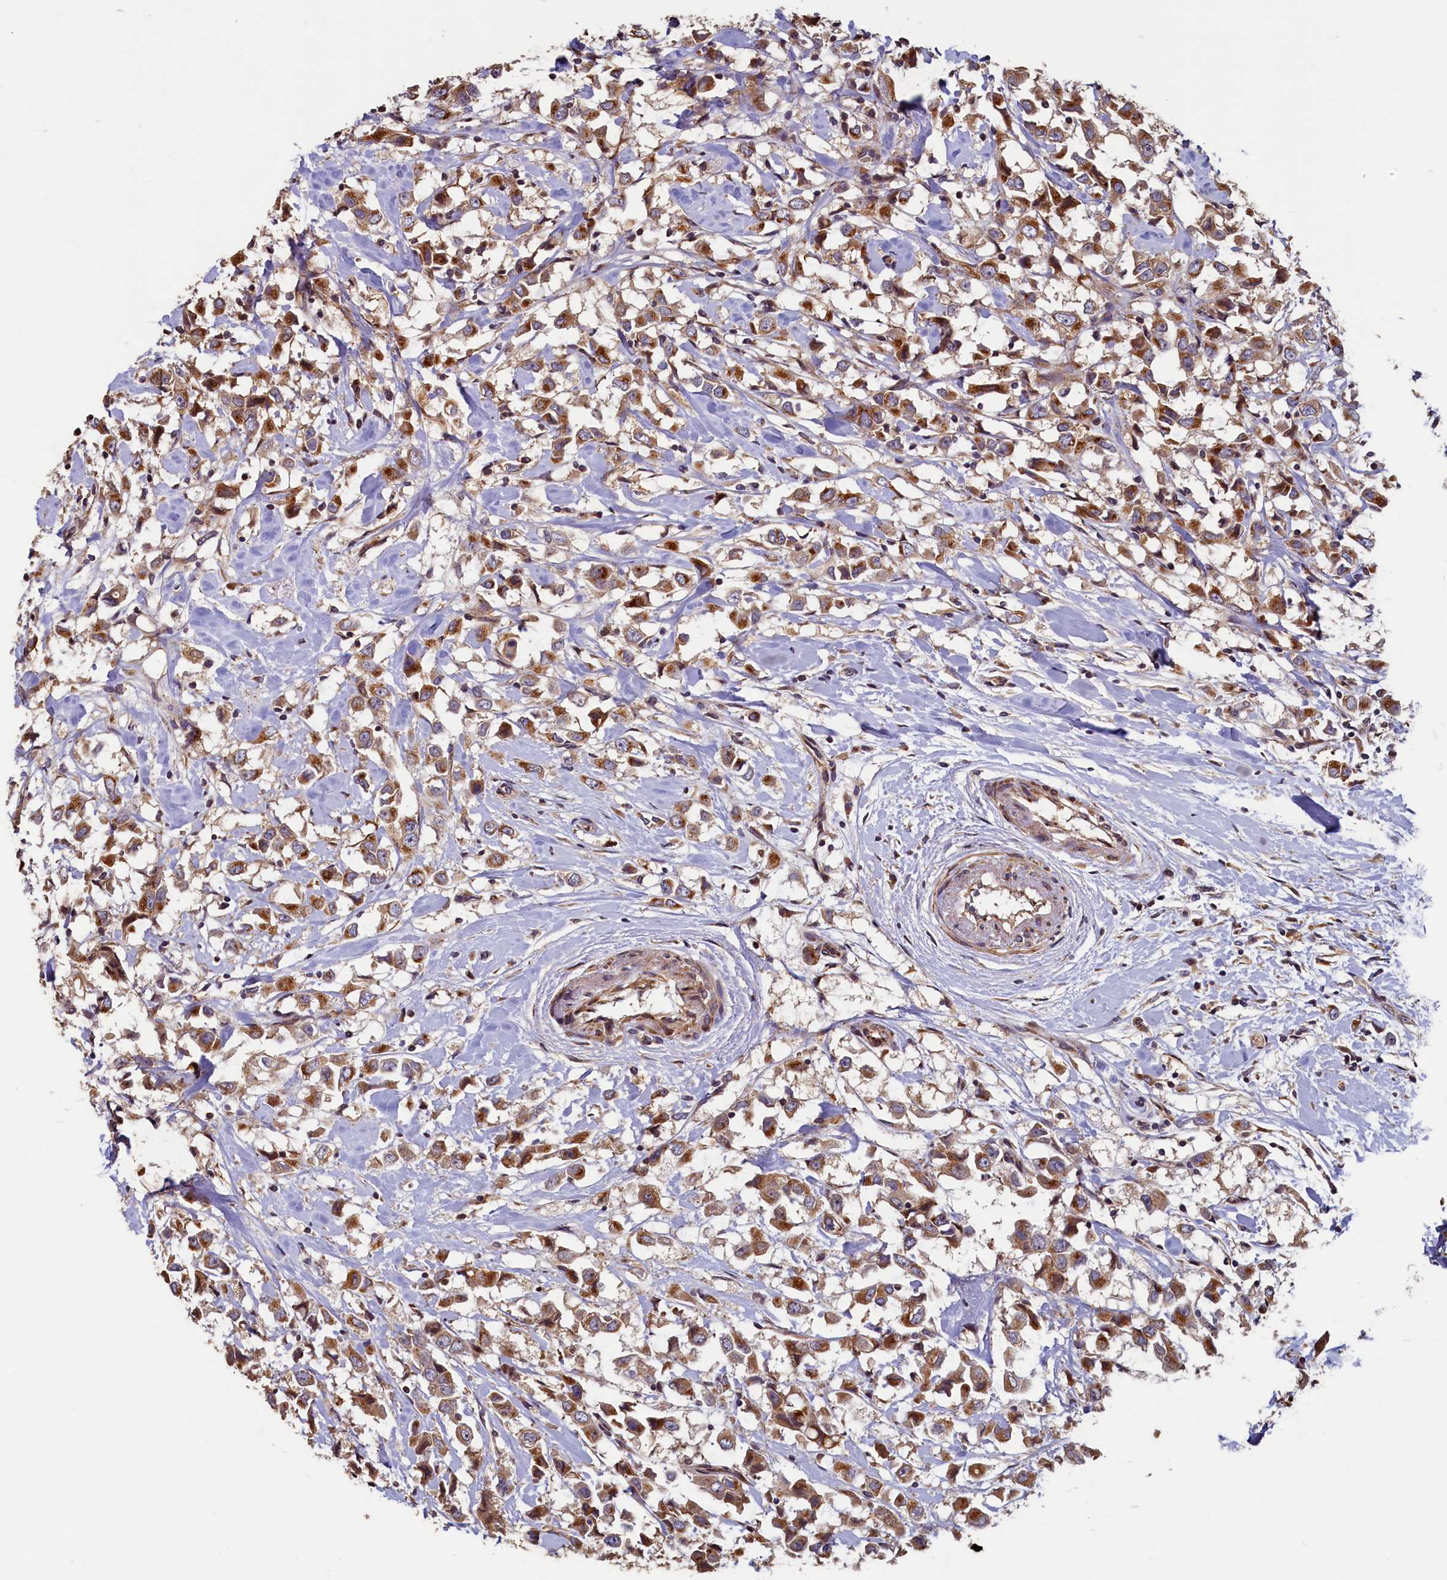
{"staining": {"intensity": "moderate", "quantity": ">75%", "location": "cytoplasmic/membranous"}, "tissue": "breast cancer", "cell_type": "Tumor cells", "image_type": "cancer", "snomed": [{"axis": "morphology", "description": "Duct carcinoma"}, {"axis": "topography", "description": "Breast"}], "caption": "Immunohistochemistry image of neoplastic tissue: intraductal carcinoma (breast) stained using immunohistochemistry reveals medium levels of moderate protein expression localized specifically in the cytoplasmic/membranous of tumor cells, appearing as a cytoplasmic/membranous brown color.", "gene": "TMEM181", "patient": {"sex": "female", "age": 61}}